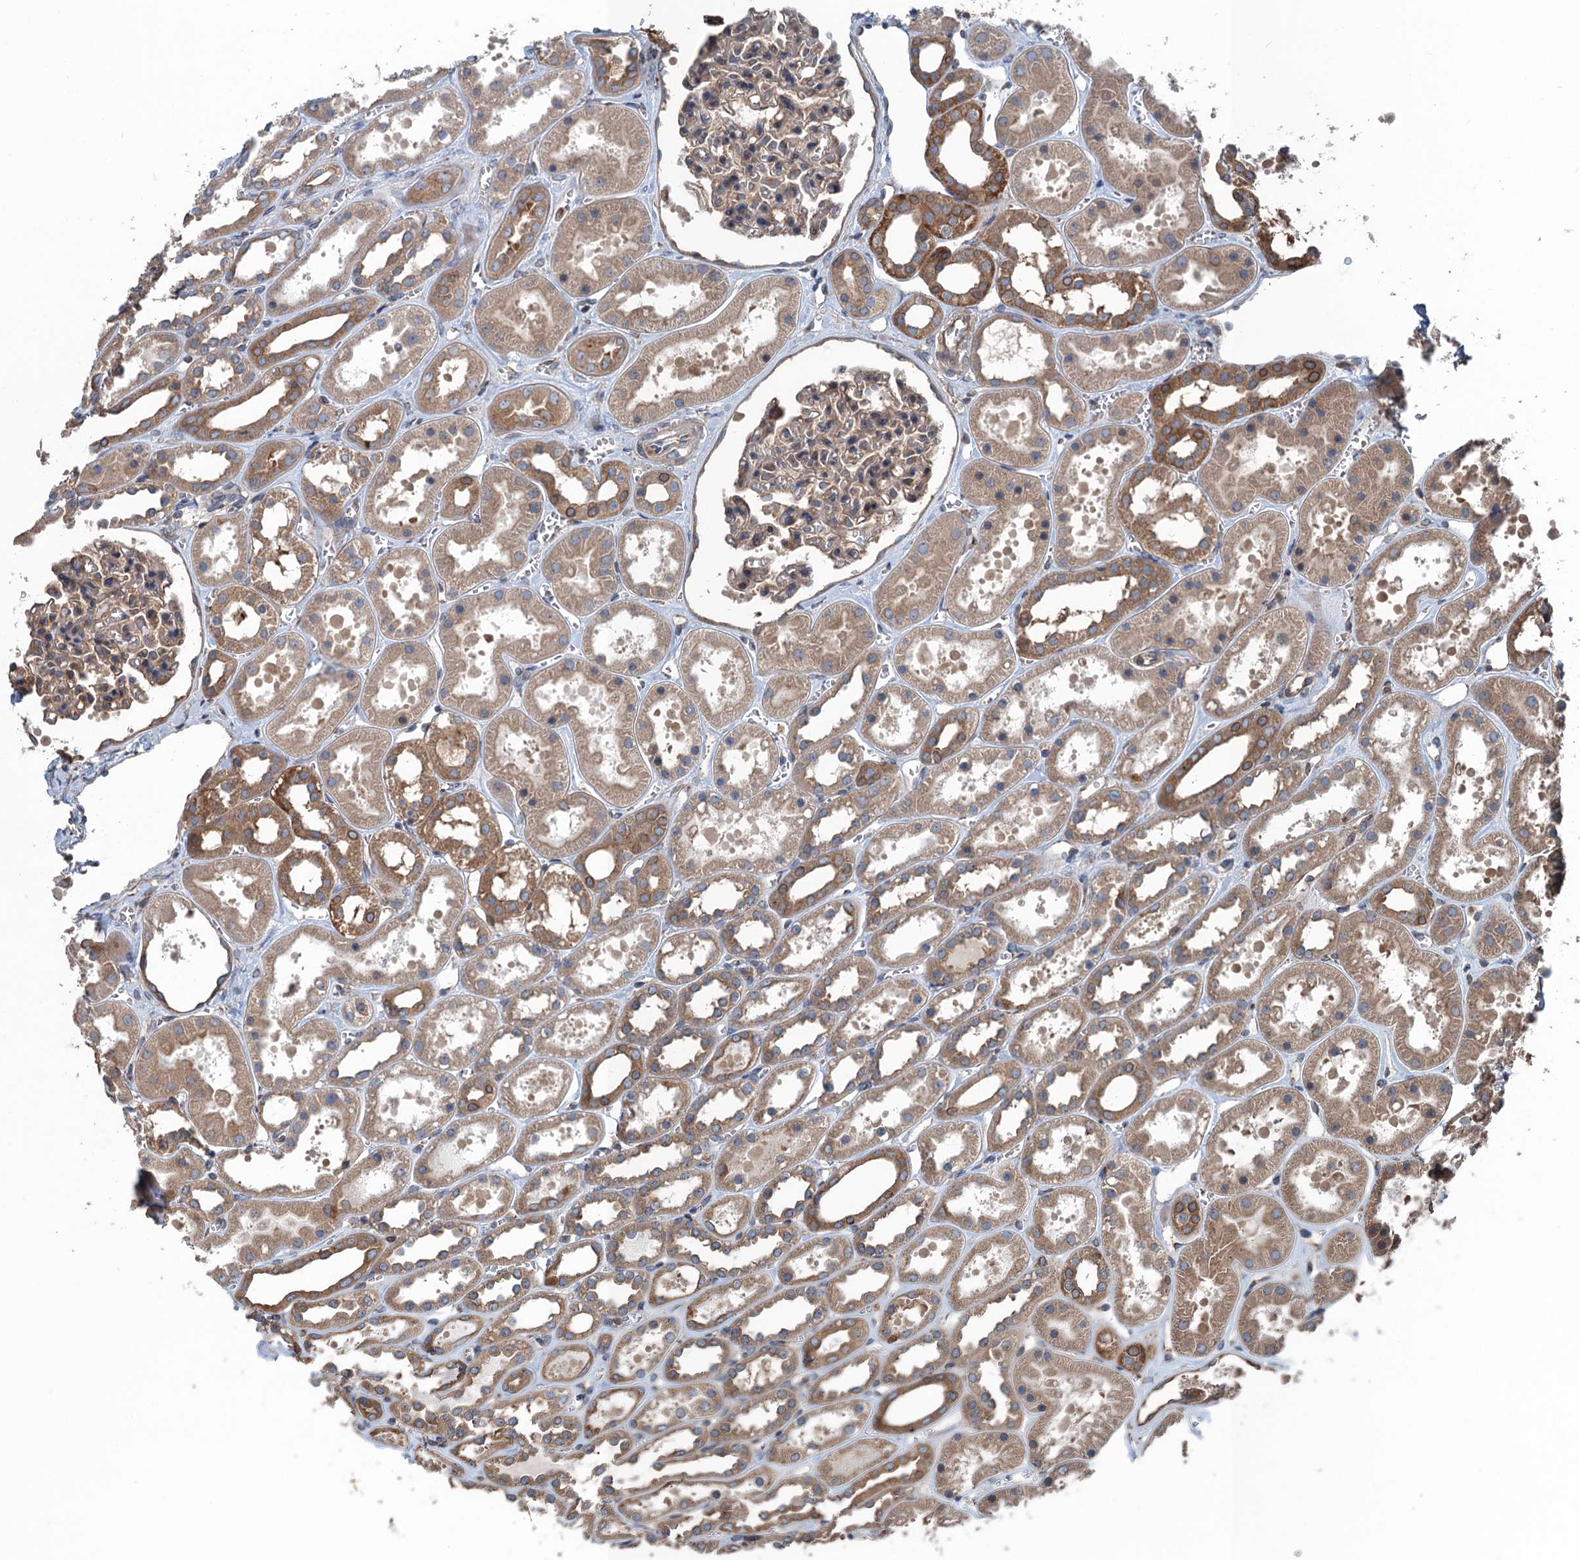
{"staining": {"intensity": "weak", "quantity": ">75%", "location": "cytoplasmic/membranous"}, "tissue": "kidney", "cell_type": "Cells in glomeruli", "image_type": "normal", "snomed": [{"axis": "morphology", "description": "Normal tissue, NOS"}, {"axis": "topography", "description": "Kidney"}], "caption": "Kidney stained with a brown dye exhibits weak cytoplasmic/membranous positive positivity in about >75% of cells in glomeruli.", "gene": "TRAPPC8", "patient": {"sex": "female", "age": 41}}